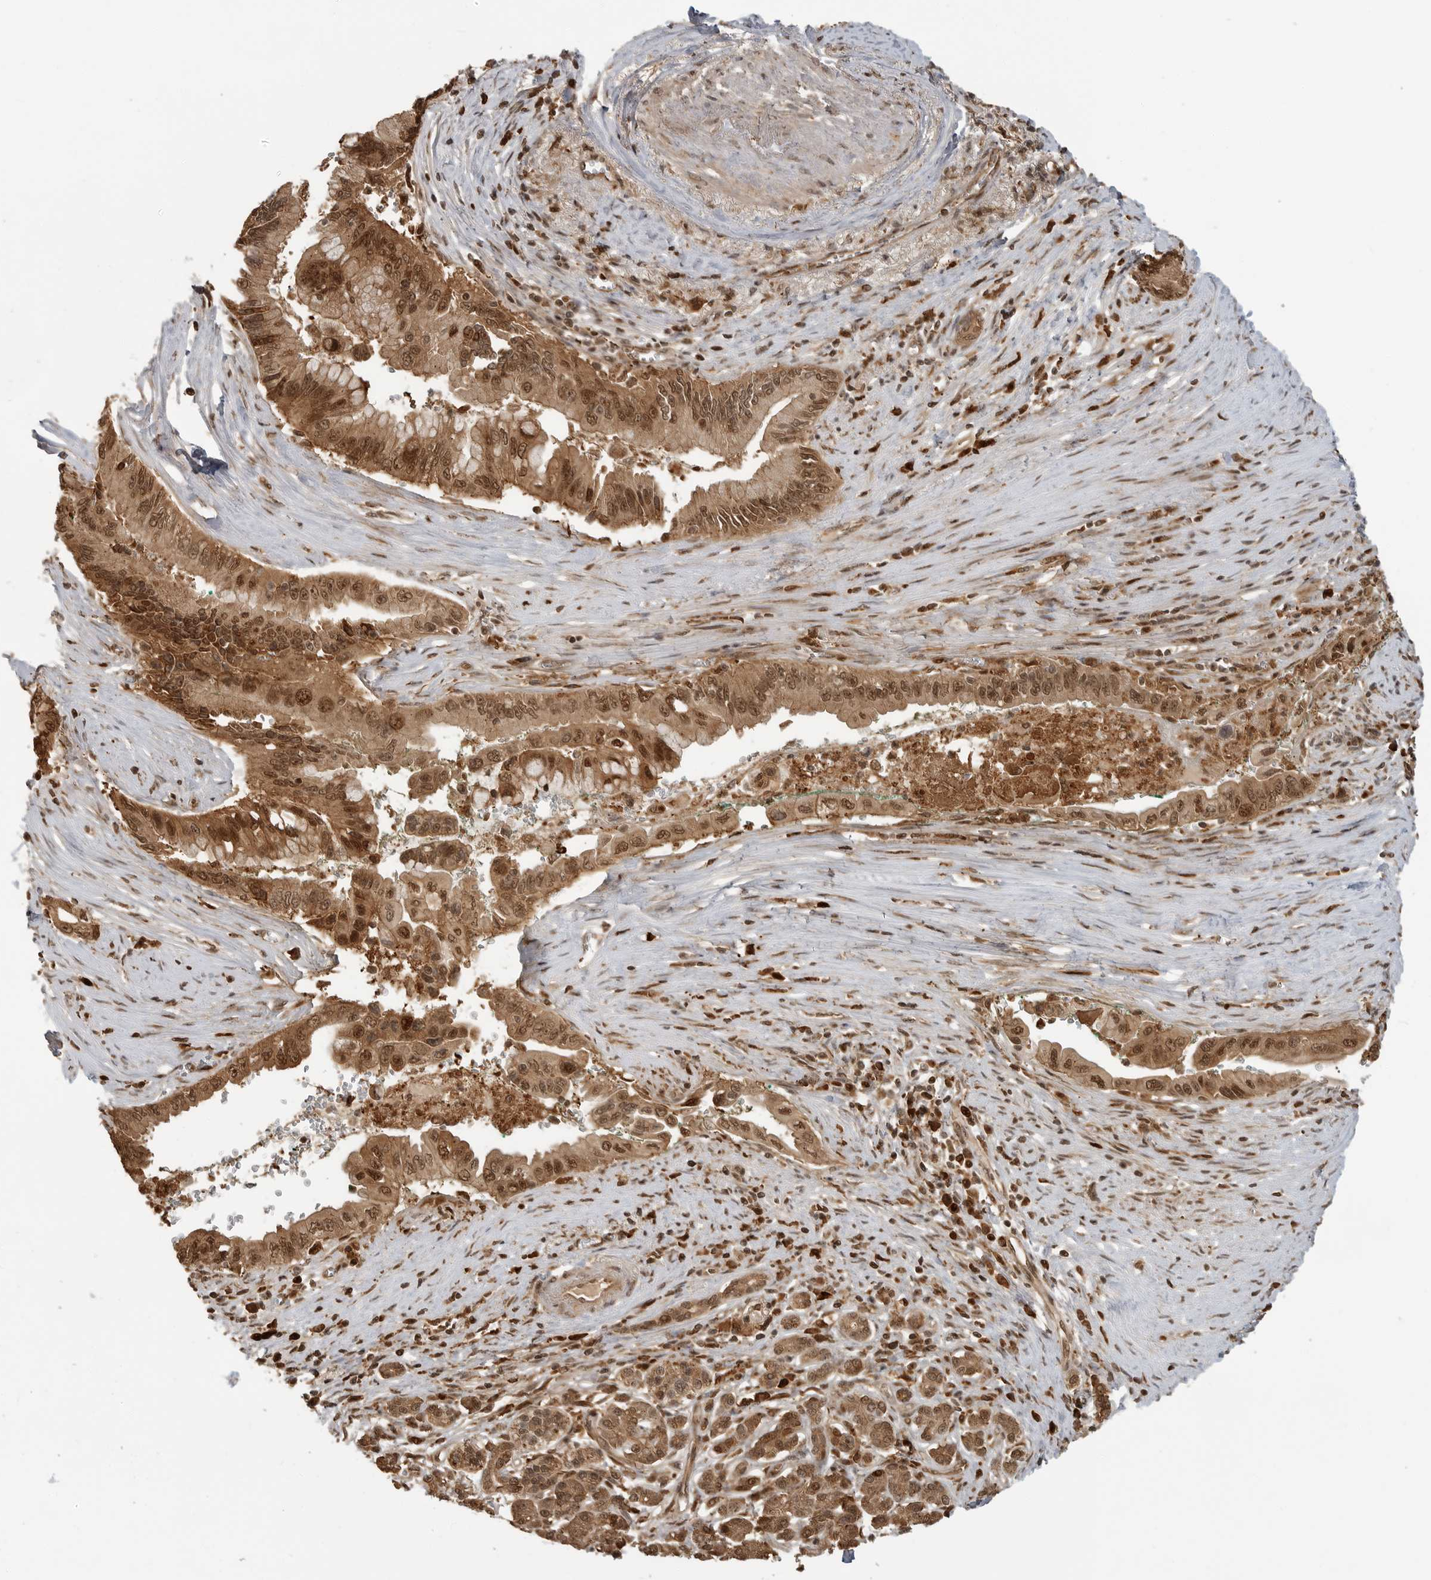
{"staining": {"intensity": "moderate", "quantity": ">75%", "location": "cytoplasmic/membranous,nuclear"}, "tissue": "pancreatic cancer", "cell_type": "Tumor cells", "image_type": "cancer", "snomed": [{"axis": "morphology", "description": "Adenocarcinoma, NOS"}, {"axis": "topography", "description": "Pancreas"}], "caption": "Immunohistochemistry (IHC) staining of adenocarcinoma (pancreatic), which shows medium levels of moderate cytoplasmic/membranous and nuclear positivity in approximately >75% of tumor cells indicating moderate cytoplasmic/membranous and nuclear protein positivity. The staining was performed using DAB (brown) for protein detection and nuclei were counterstained in hematoxylin (blue).", "gene": "BMP2K", "patient": {"sex": "male", "age": 78}}